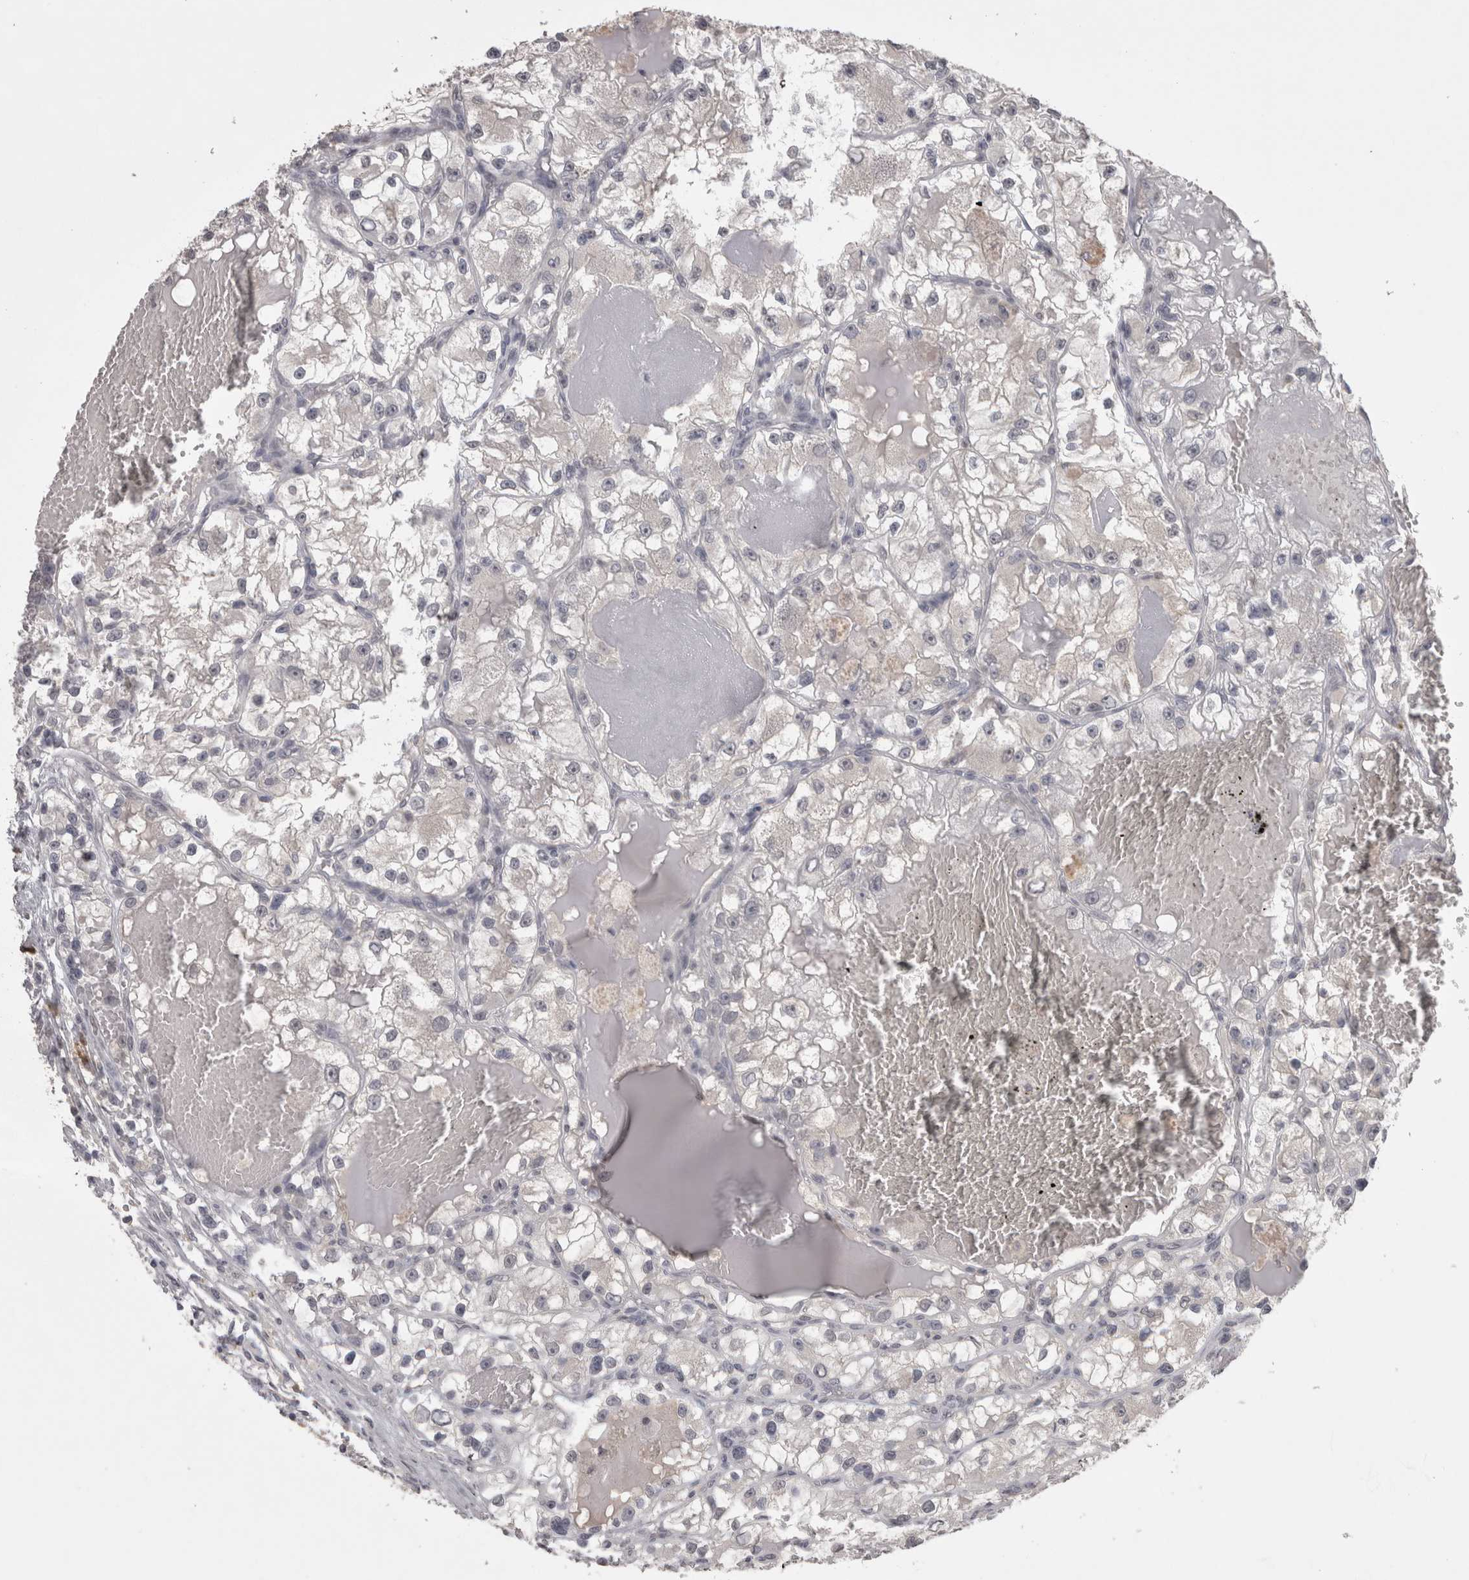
{"staining": {"intensity": "negative", "quantity": "none", "location": "none"}, "tissue": "renal cancer", "cell_type": "Tumor cells", "image_type": "cancer", "snomed": [{"axis": "morphology", "description": "Adenocarcinoma, NOS"}, {"axis": "topography", "description": "Kidney"}], "caption": "Immunohistochemical staining of renal cancer (adenocarcinoma) displays no significant positivity in tumor cells.", "gene": "LAX1", "patient": {"sex": "female", "age": 57}}